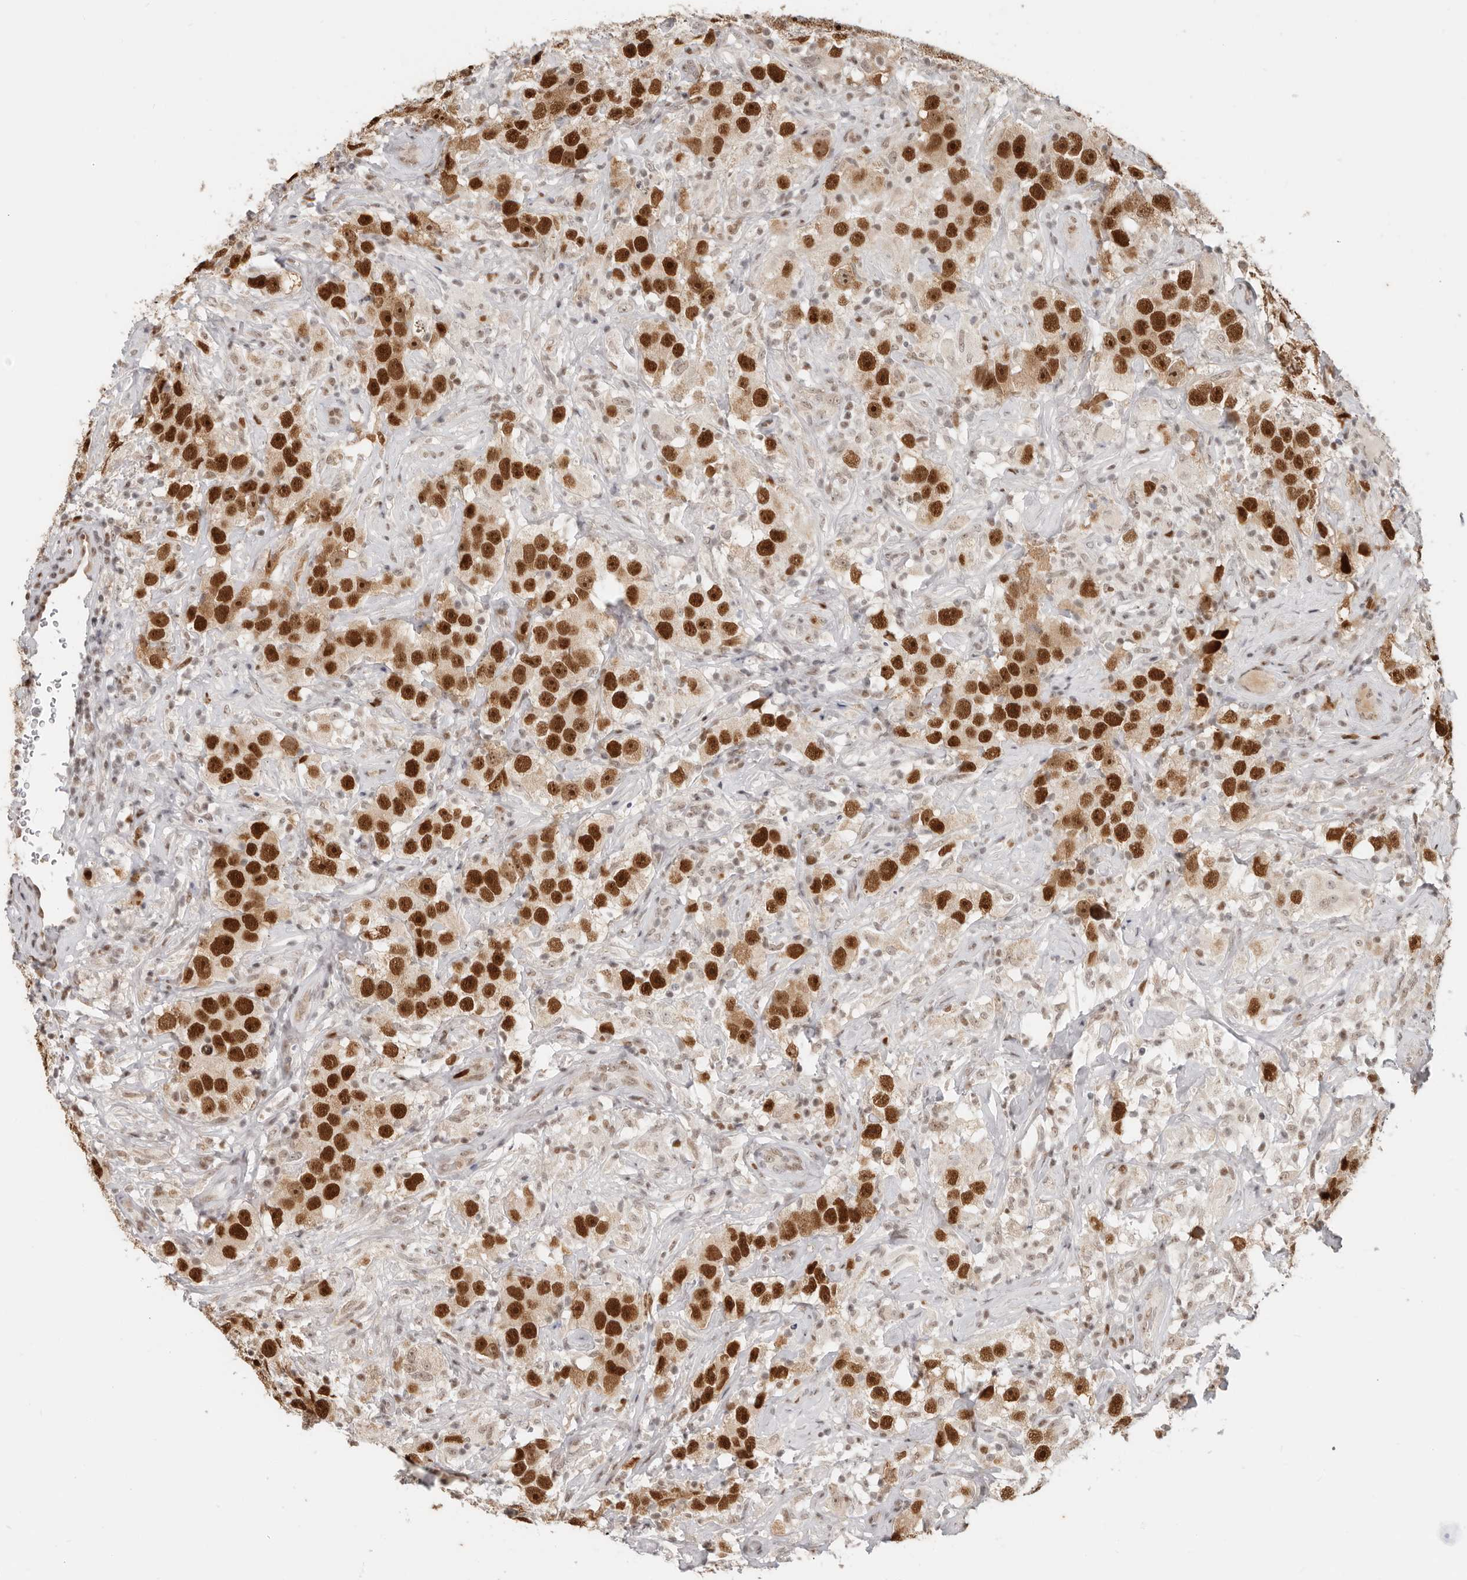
{"staining": {"intensity": "strong", "quantity": ">75%", "location": "nuclear"}, "tissue": "testis cancer", "cell_type": "Tumor cells", "image_type": "cancer", "snomed": [{"axis": "morphology", "description": "Seminoma, NOS"}, {"axis": "topography", "description": "Testis"}], "caption": "Protein staining of seminoma (testis) tissue exhibits strong nuclear staining in approximately >75% of tumor cells. The staining is performed using DAB brown chromogen to label protein expression. The nuclei are counter-stained blue using hematoxylin.", "gene": "RFC2", "patient": {"sex": "male", "age": 49}}